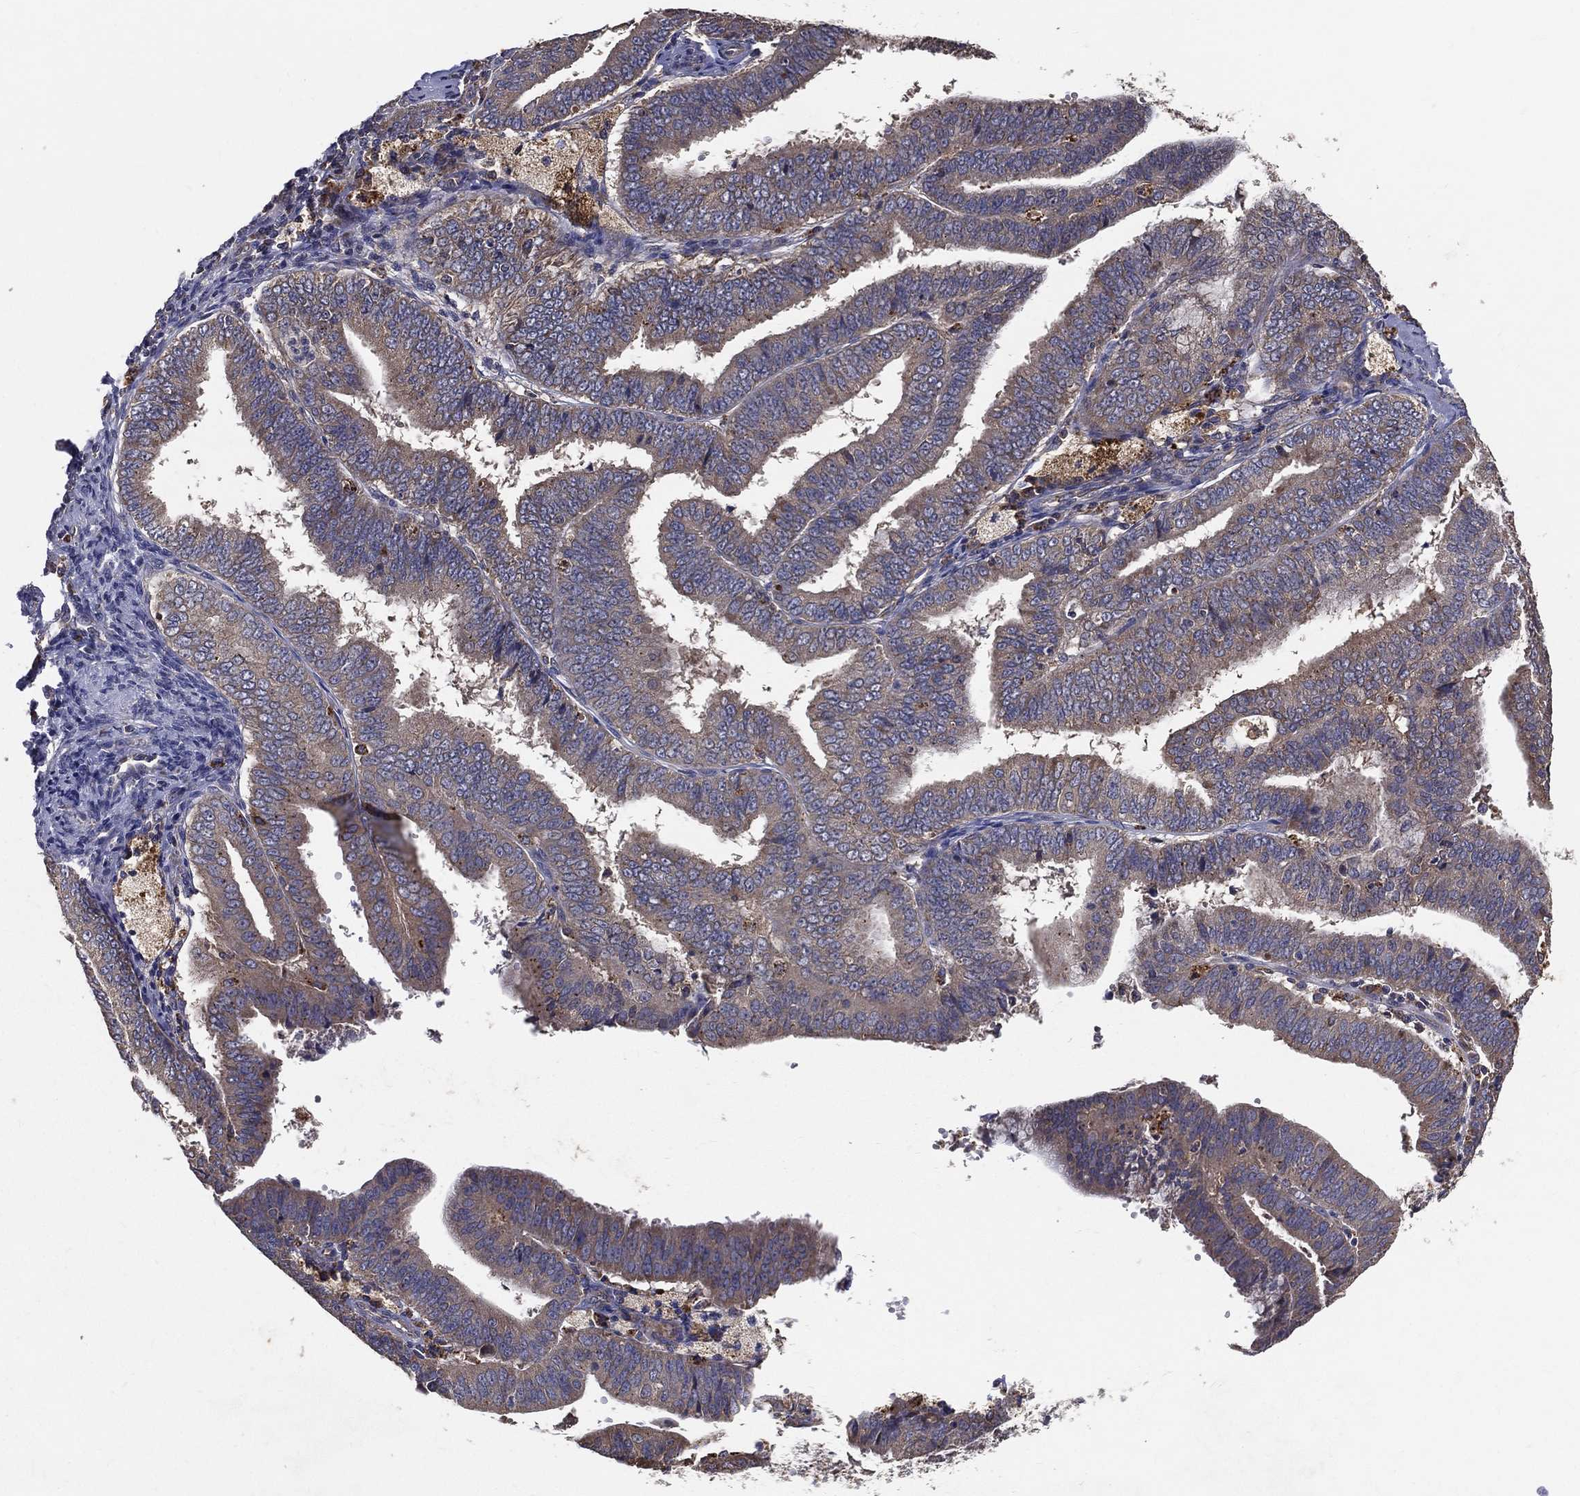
{"staining": {"intensity": "weak", "quantity": ">75%", "location": "cytoplasmic/membranous"}, "tissue": "endometrial cancer", "cell_type": "Tumor cells", "image_type": "cancer", "snomed": [{"axis": "morphology", "description": "Adenocarcinoma, NOS"}, {"axis": "topography", "description": "Endometrium"}], "caption": "DAB (3,3'-diaminobenzidine) immunohistochemical staining of human endometrial cancer displays weak cytoplasmic/membranous protein expression in approximately >75% of tumor cells. The protein is stained brown, and the nuclei are stained in blue (DAB IHC with brightfield microscopy, high magnification).", "gene": "MT-ND1", "patient": {"sex": "female", "age": 63}}